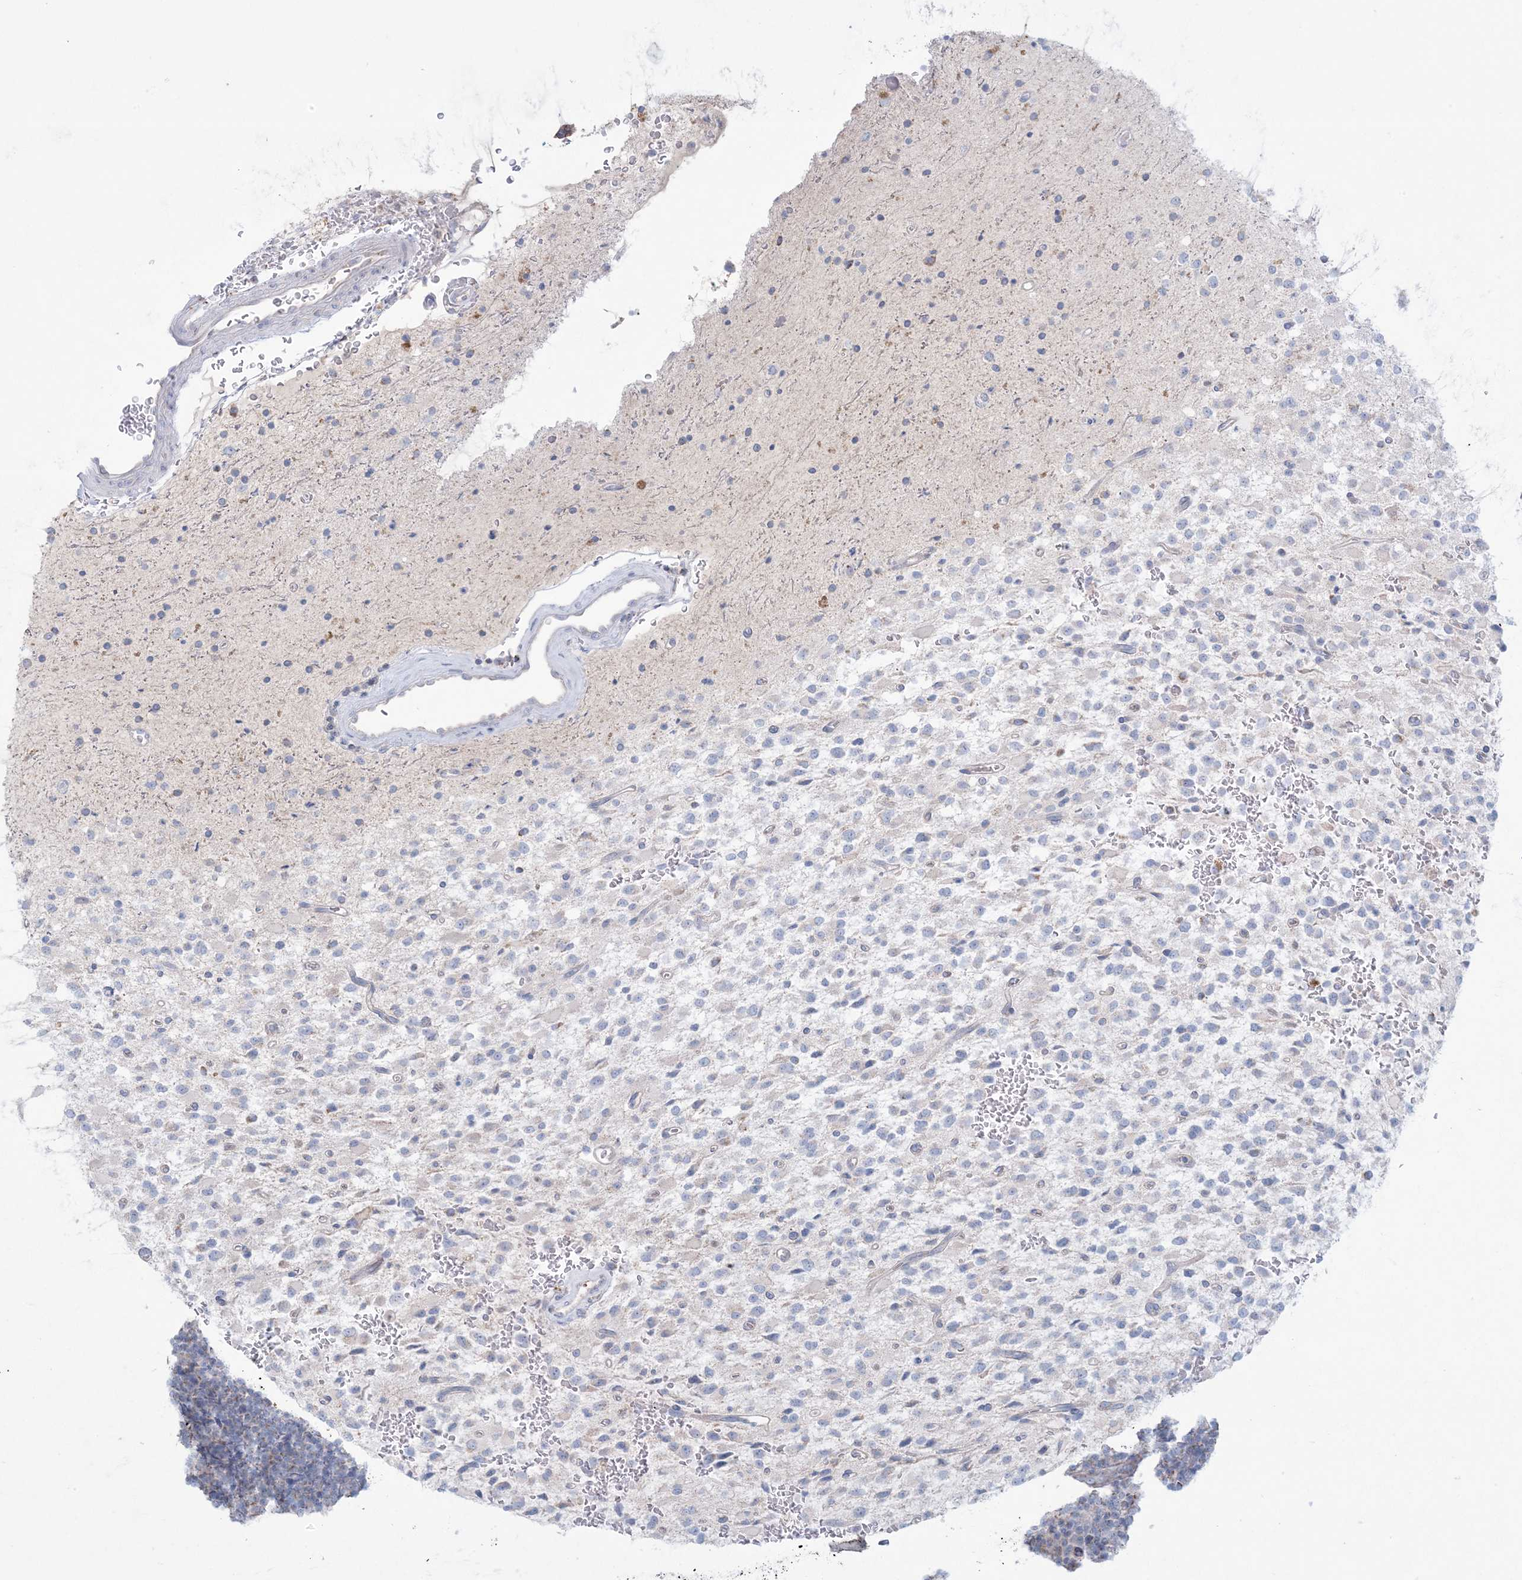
{"staining": {"intensity": "negative", "quantity": "none", "location": "none"}, "tissue": "glioma", "cell_type": "Tumor cells", "image_type": "cancer", "snomed": [{"axis": "morphology", "description": "Glioma, malignant, High grade"}, {"axis": "topography", "description": "Brain"}], "caption": "High power microscopy image of an immunohistochemistry histopathology image of malignant high-grade glioma, revealing no significant positivity in tumor cells.", "gene": "KCTD6", "patient": {"sex": "male", "age": 34}}